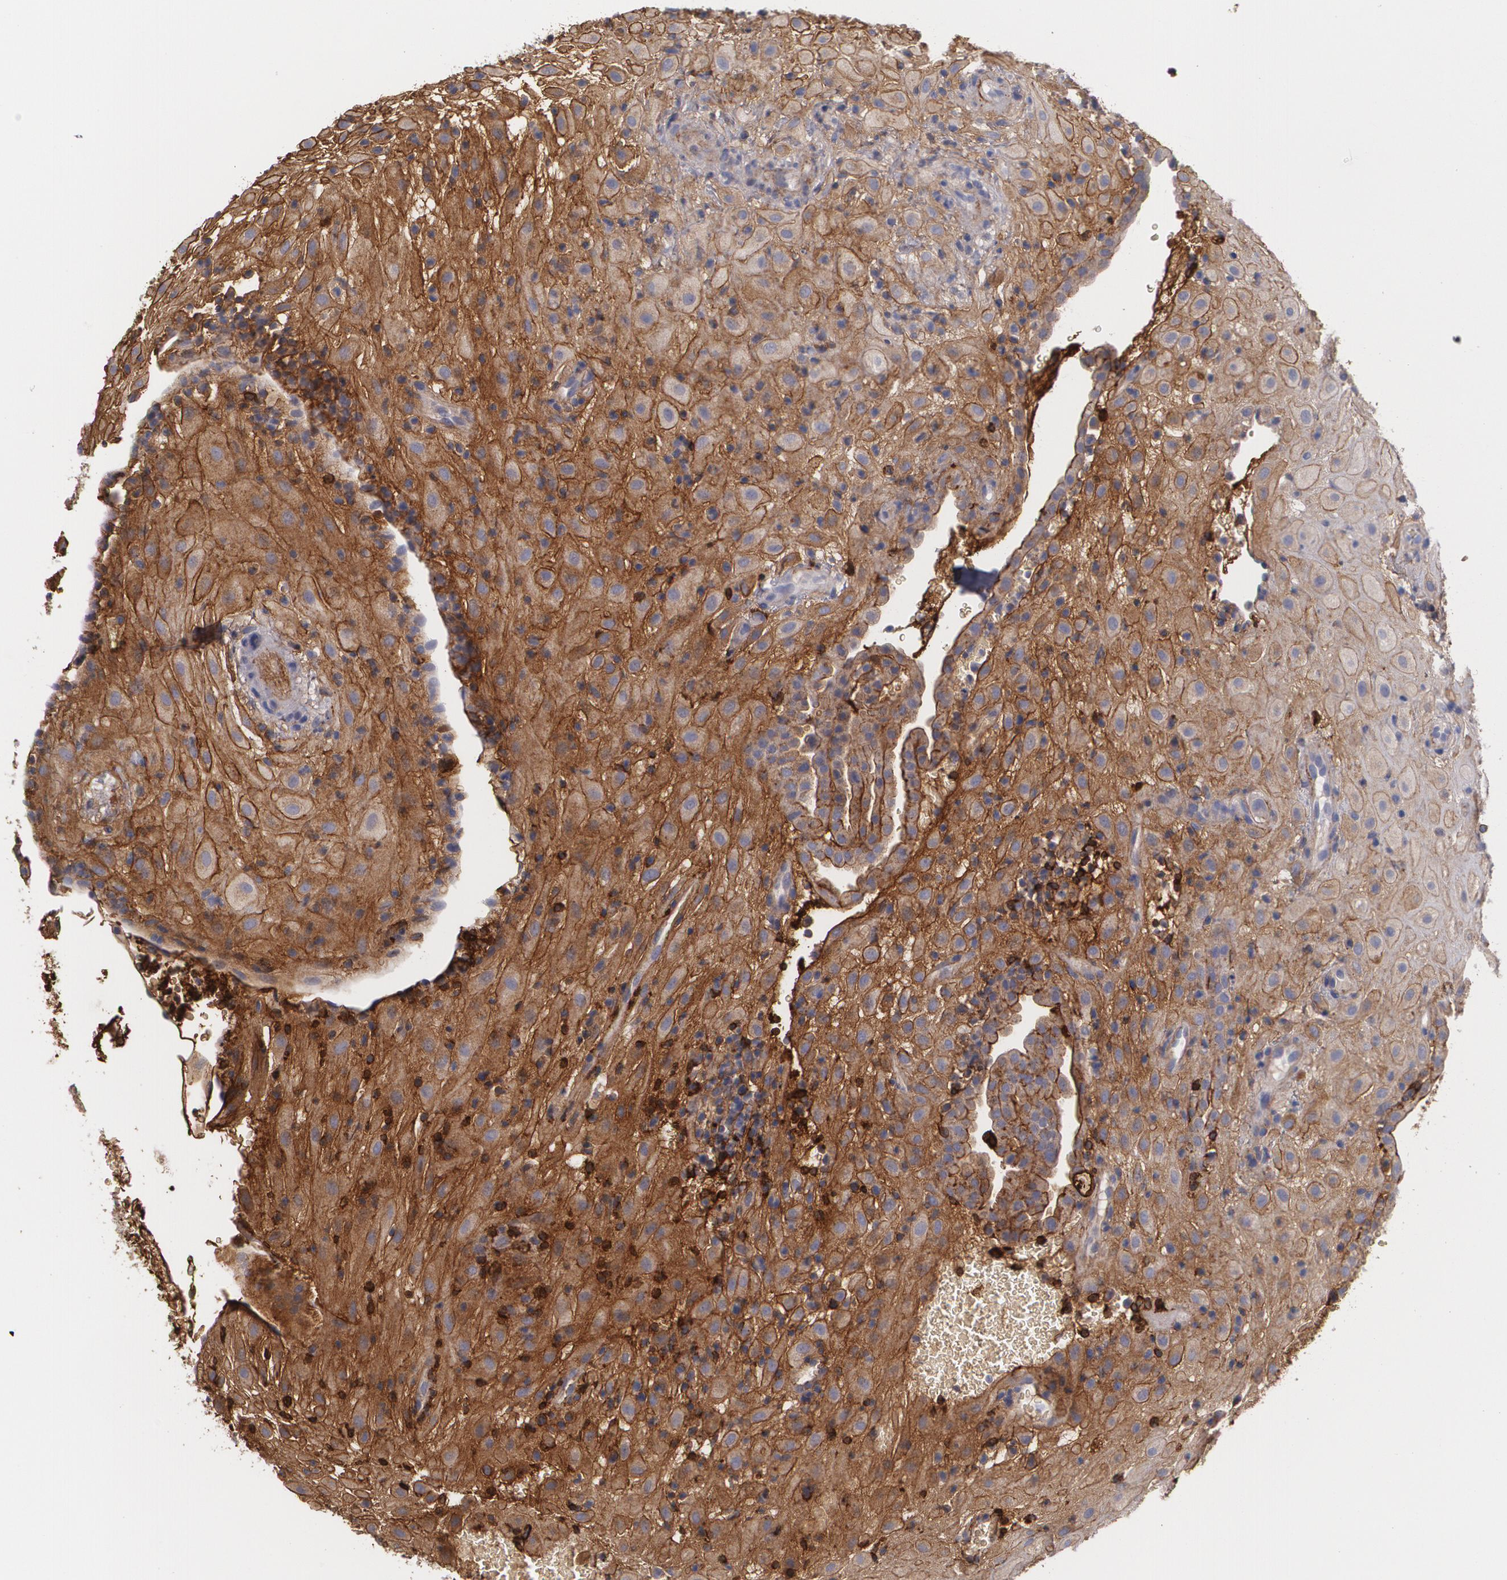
{"staining": {"intensity": "moderate", "quantity": "25%-75%", "location": "cytoplasmic/membranous"}, "tissue": "placenta", "cell_type": "Decidual cells", "image_type": "normal", "snomed": [{"axis": "morphology", "description": "Normal tissue, NOS"}, {"axis": "topography", "description": "Placenta"}], "caption": "Placenta stained with DAB (3,3'-diaminobenzidine) immunohistochemistry (IHC) shows medium levels of moderate cytoplasmic/membranous positivity in about 25%-75% of decidual cells.", "gene": "FBLN1", "patient": {"sex": "female", "age": 19}}